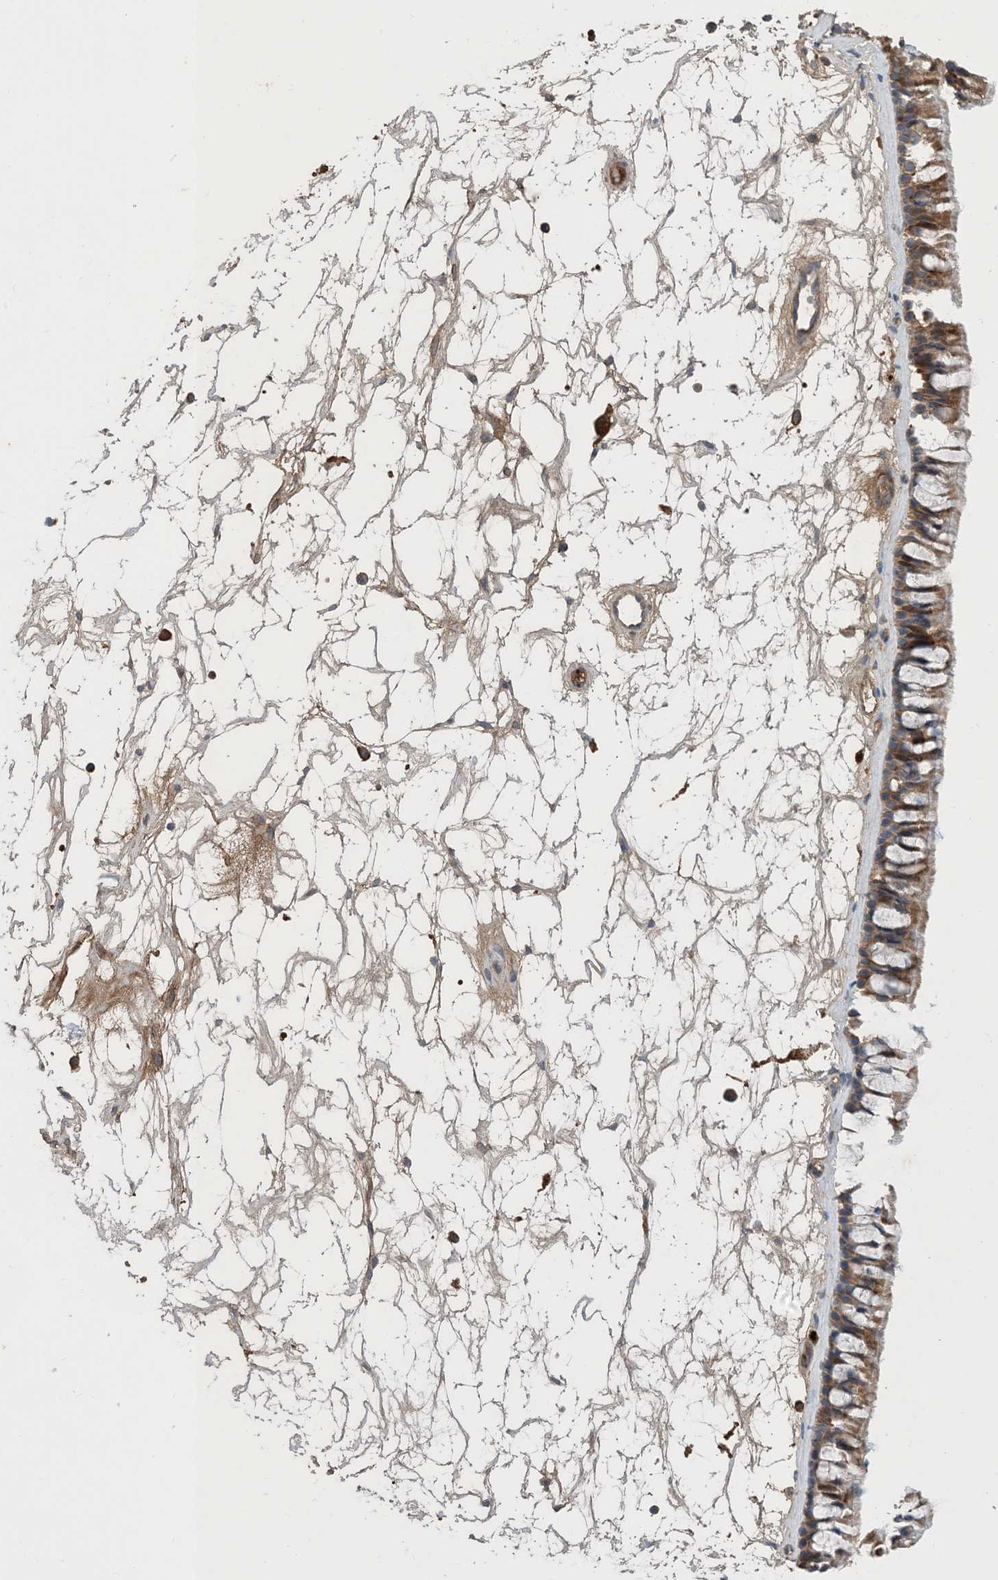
{"staining": {"intensity": "moderate", "quantity": ">75%", "location": "cytoplasmic/membranous"}, "tissue": "nasopharynx", "cell_type": "Respiratory epithelial cells", "image_type": "normal", "snomed": [{"axis": "morphology", "description": "Normal tissue, NOS"}, {"axis": "topography", "description": "Nasopharynx"}], "caption": "Immunohistochemistry of benign human nasopharynx exhibits medium levels of moderate cytoplasmic/membranous positivity in approximately >75% of respiratory epithelial cells.", "gene": "STK19", "patient": {"sex": "male", "age": 64}}